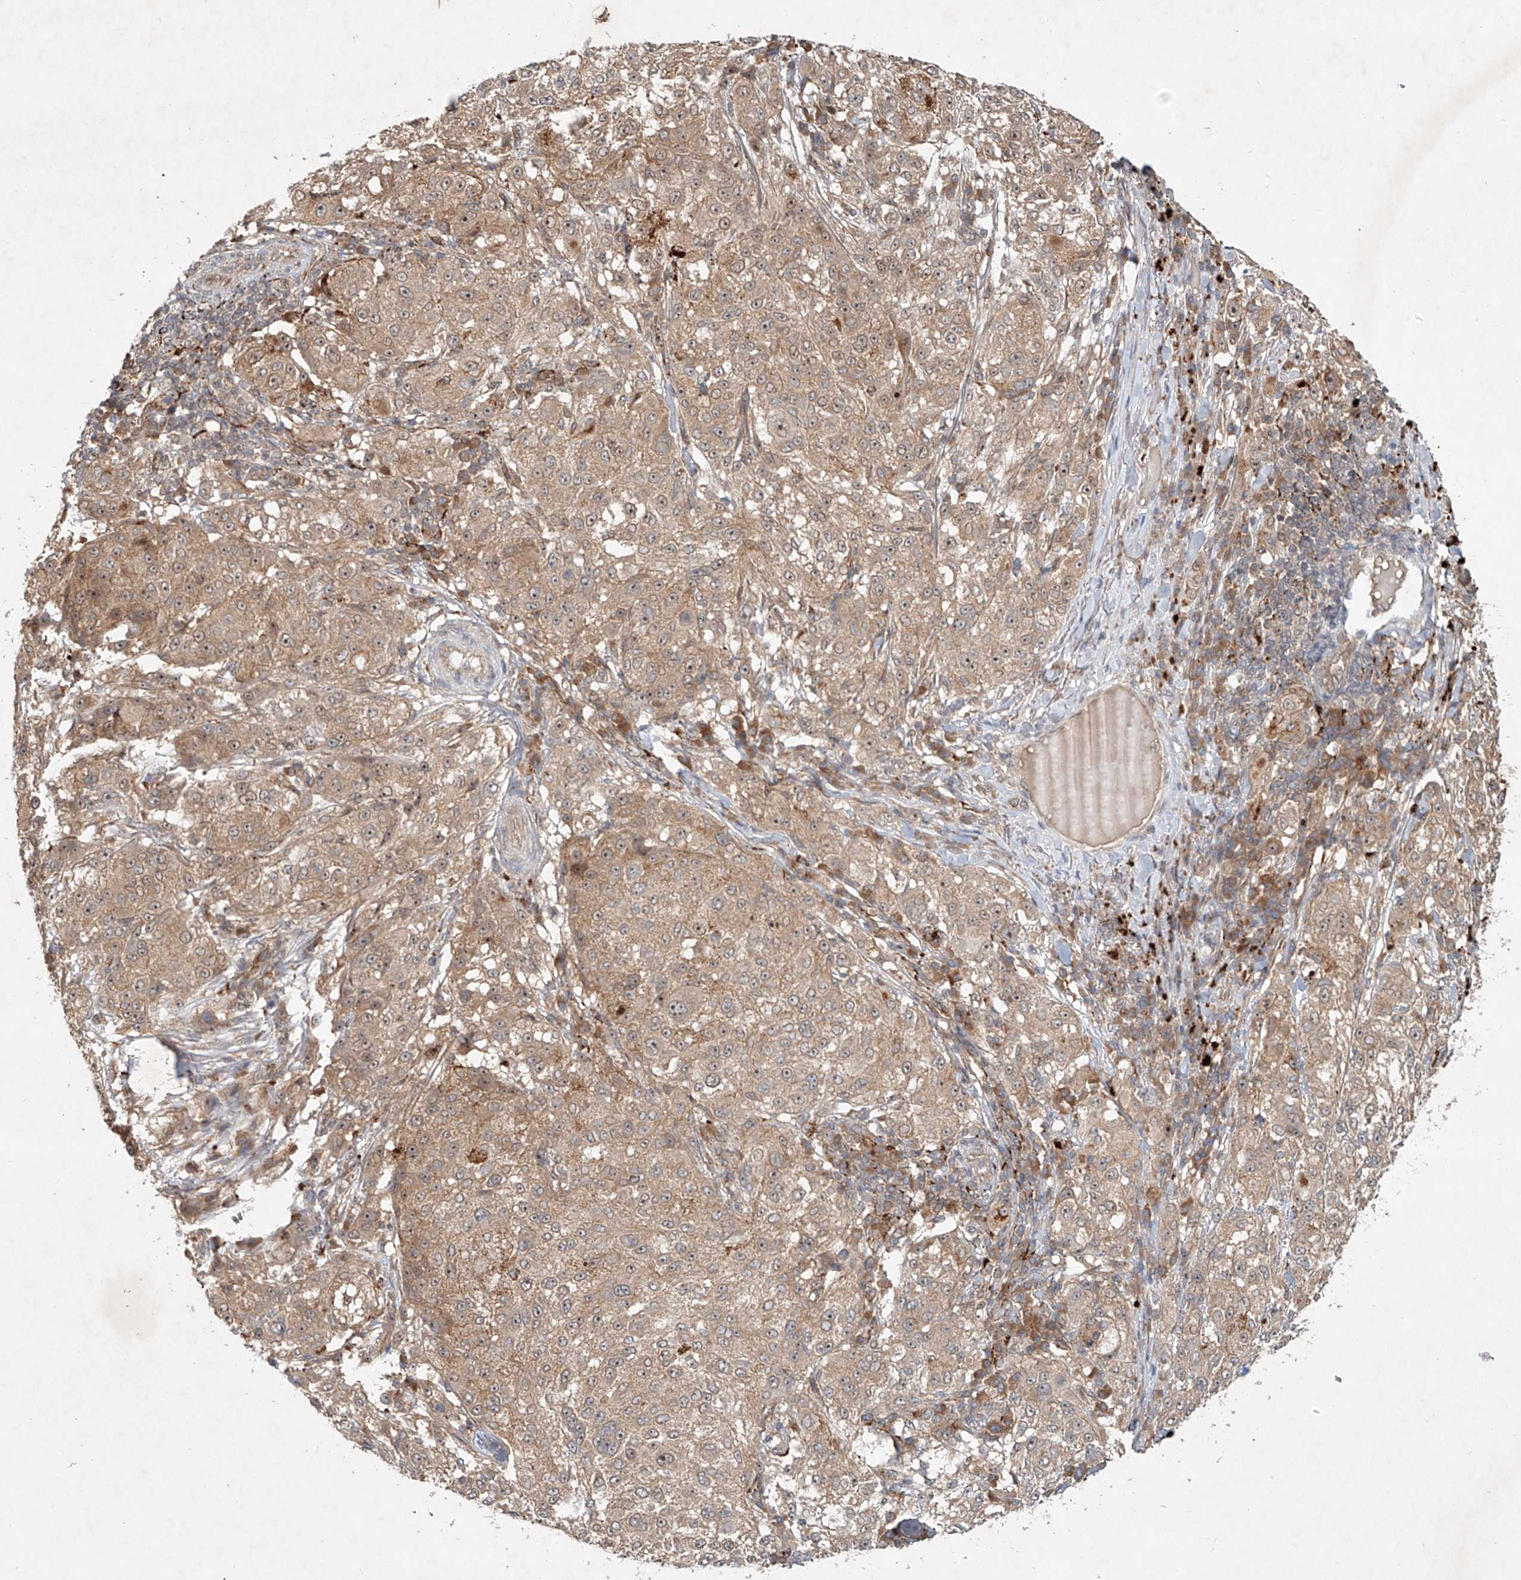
{"staining": {"intensity": "weak", "quantity": ">75%", "location": "cytoplasmic/membranous"}, "tissue": "melanoma", "cell_type": "Tumor cells", "image_type": "cancer", "snomed": [{"axis": "morphology", "description": "Necrosis, NOS"}, {"axis": "morphology", "description": "Malignant melanoma, NOS"}, {"axis": "topography", "description": "Skin"}], "caption": "This photomicrograph exhibits IHC staining of human melanoma, with low weak cytoplasmic/membranous staining in approximately >75% of tumor cells.", "gene": "IER5", "patient": {"sex": "female", "age": 87}}